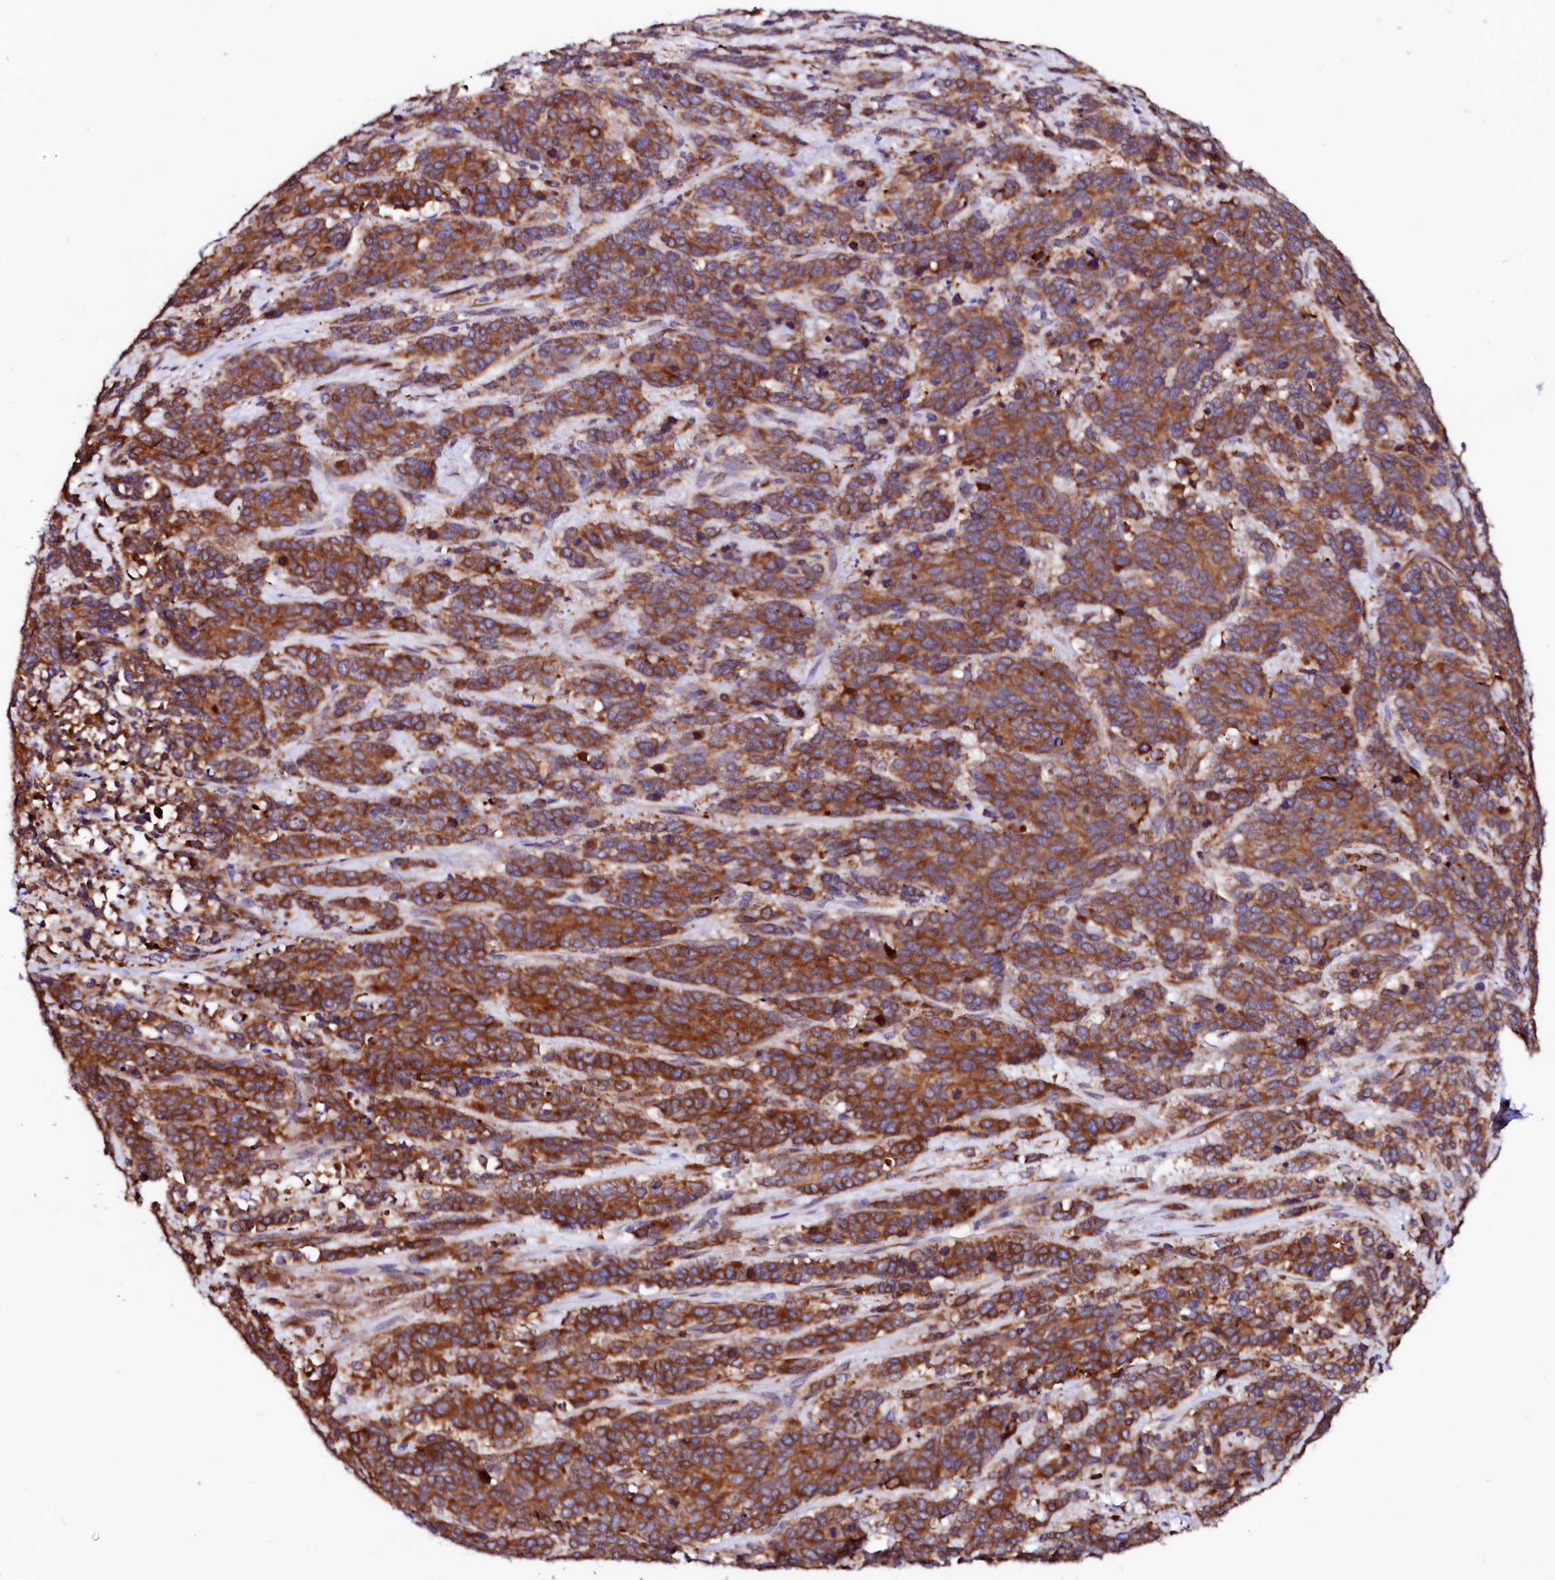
{"staining": {"intensity": "strong", "quantity": ">75%", "location": "cytoplasmic/membranous"}, "tissue": "cervical cancer", "cell_type": "Tumor cells", "image_type": "cancer", "snomed": [{"axis": "morphology", "description": "Squamous cell carcinoma, NOS"}, {"axis": "topography", "description": "Cervix"}], "caption": "The immunohistochemical stain shows strong cytoplasmic/membranous staining in tumor cells of squamous cell carcinoma (cervical) tissue.", "gene": "LMAN1", "patient": {"sex": "female", "age": 60}}